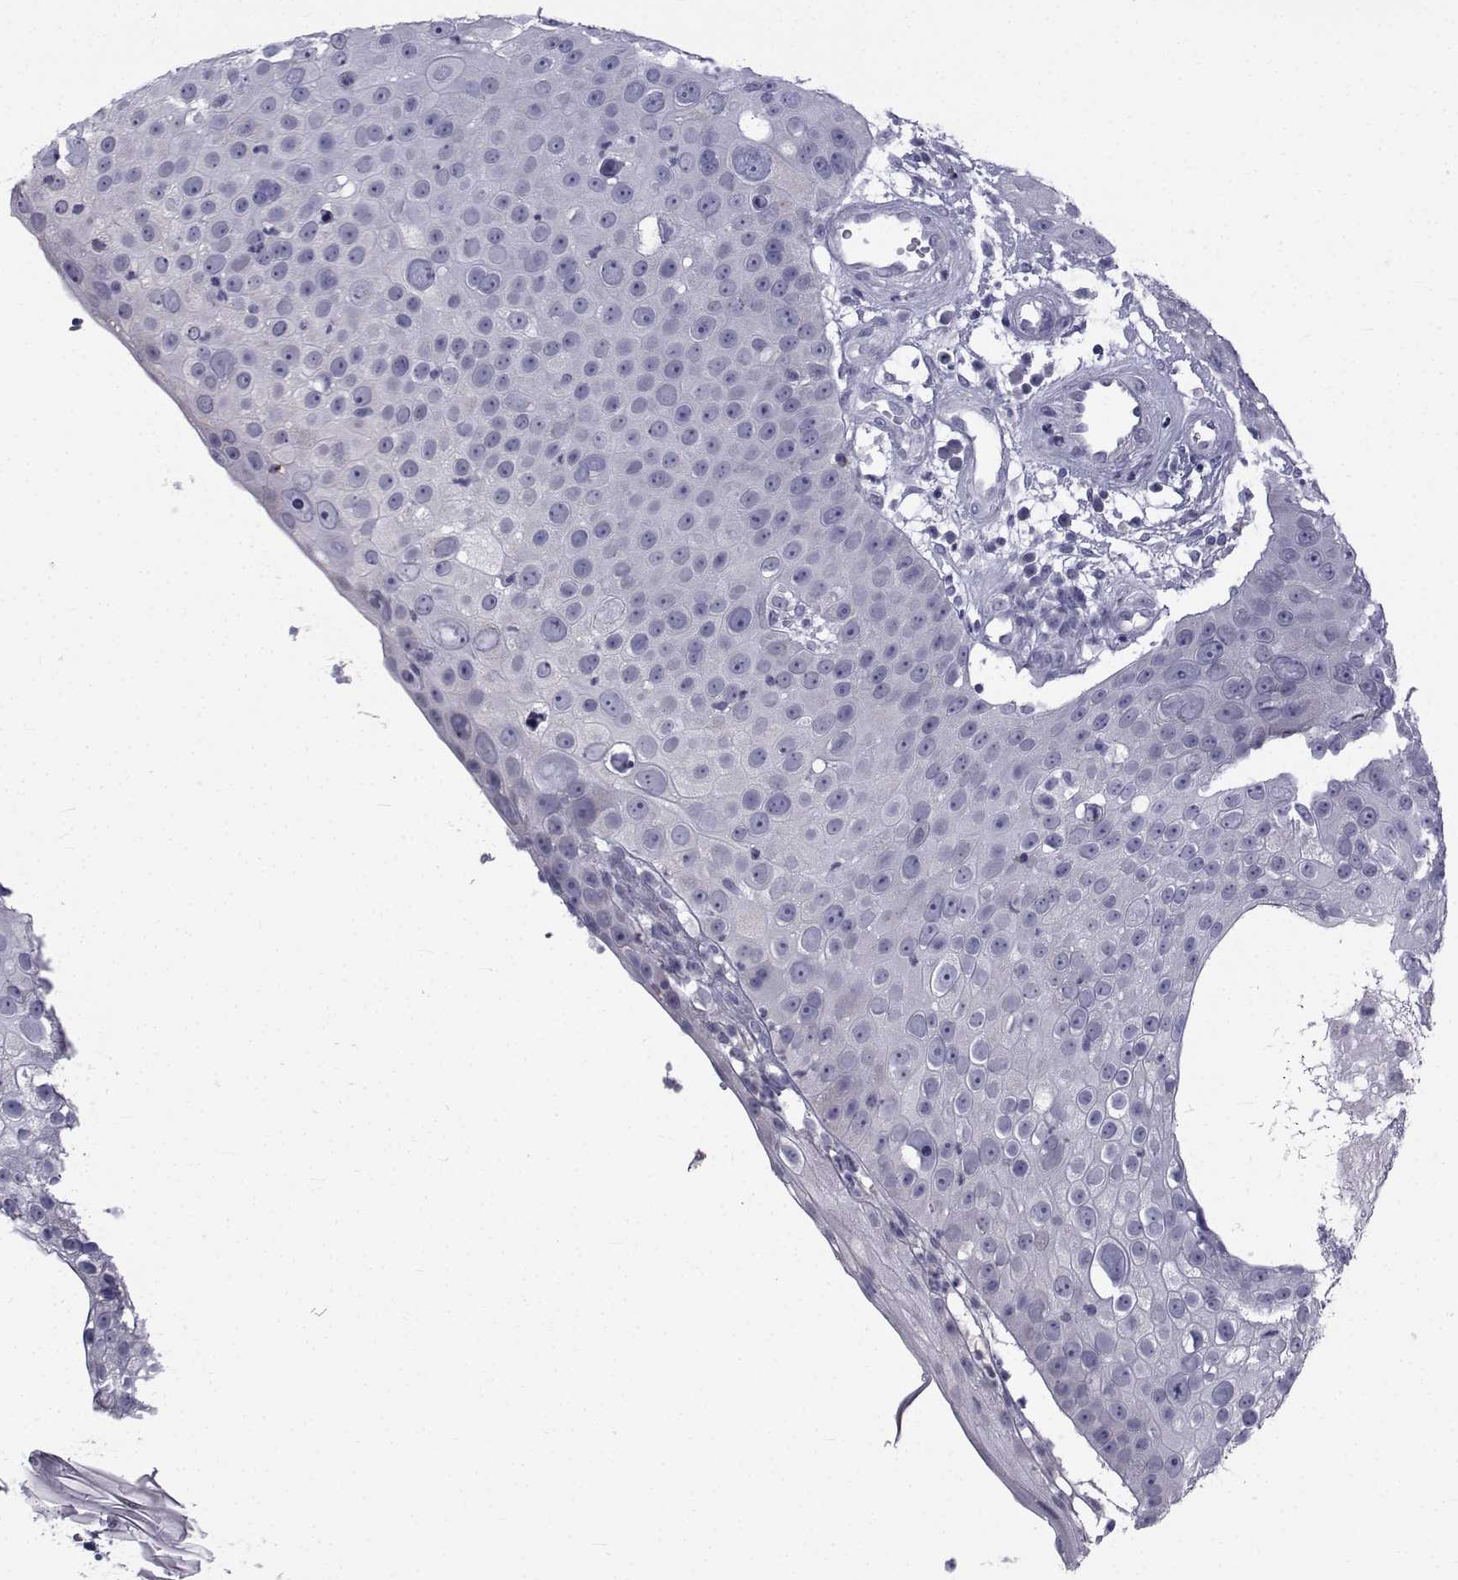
{"staining": {"intensity": "negative", "quantity": "none", "location": "none"}, "tissue": "skin cancer", "cell_type": "Tumor cells", "image_type": "cancer", "snomed": [{"axis": "morphology", "description": "Squamous cell carcinoma, NOS"}, {"axis": "topography", "description": "Skin"}], "caption": "The IHC histopathology image has no significant expression in tumor cells of skin cancer tissue. The staining was performed using DAB (3,3'-diaminobenzidine) to visualize the protein expression in brown, while the nuclei were stained in blue with hematoxylin (Magnification: 20x).", "gene": "FDXR", "patient": {"sex": "male", "age": 71}}